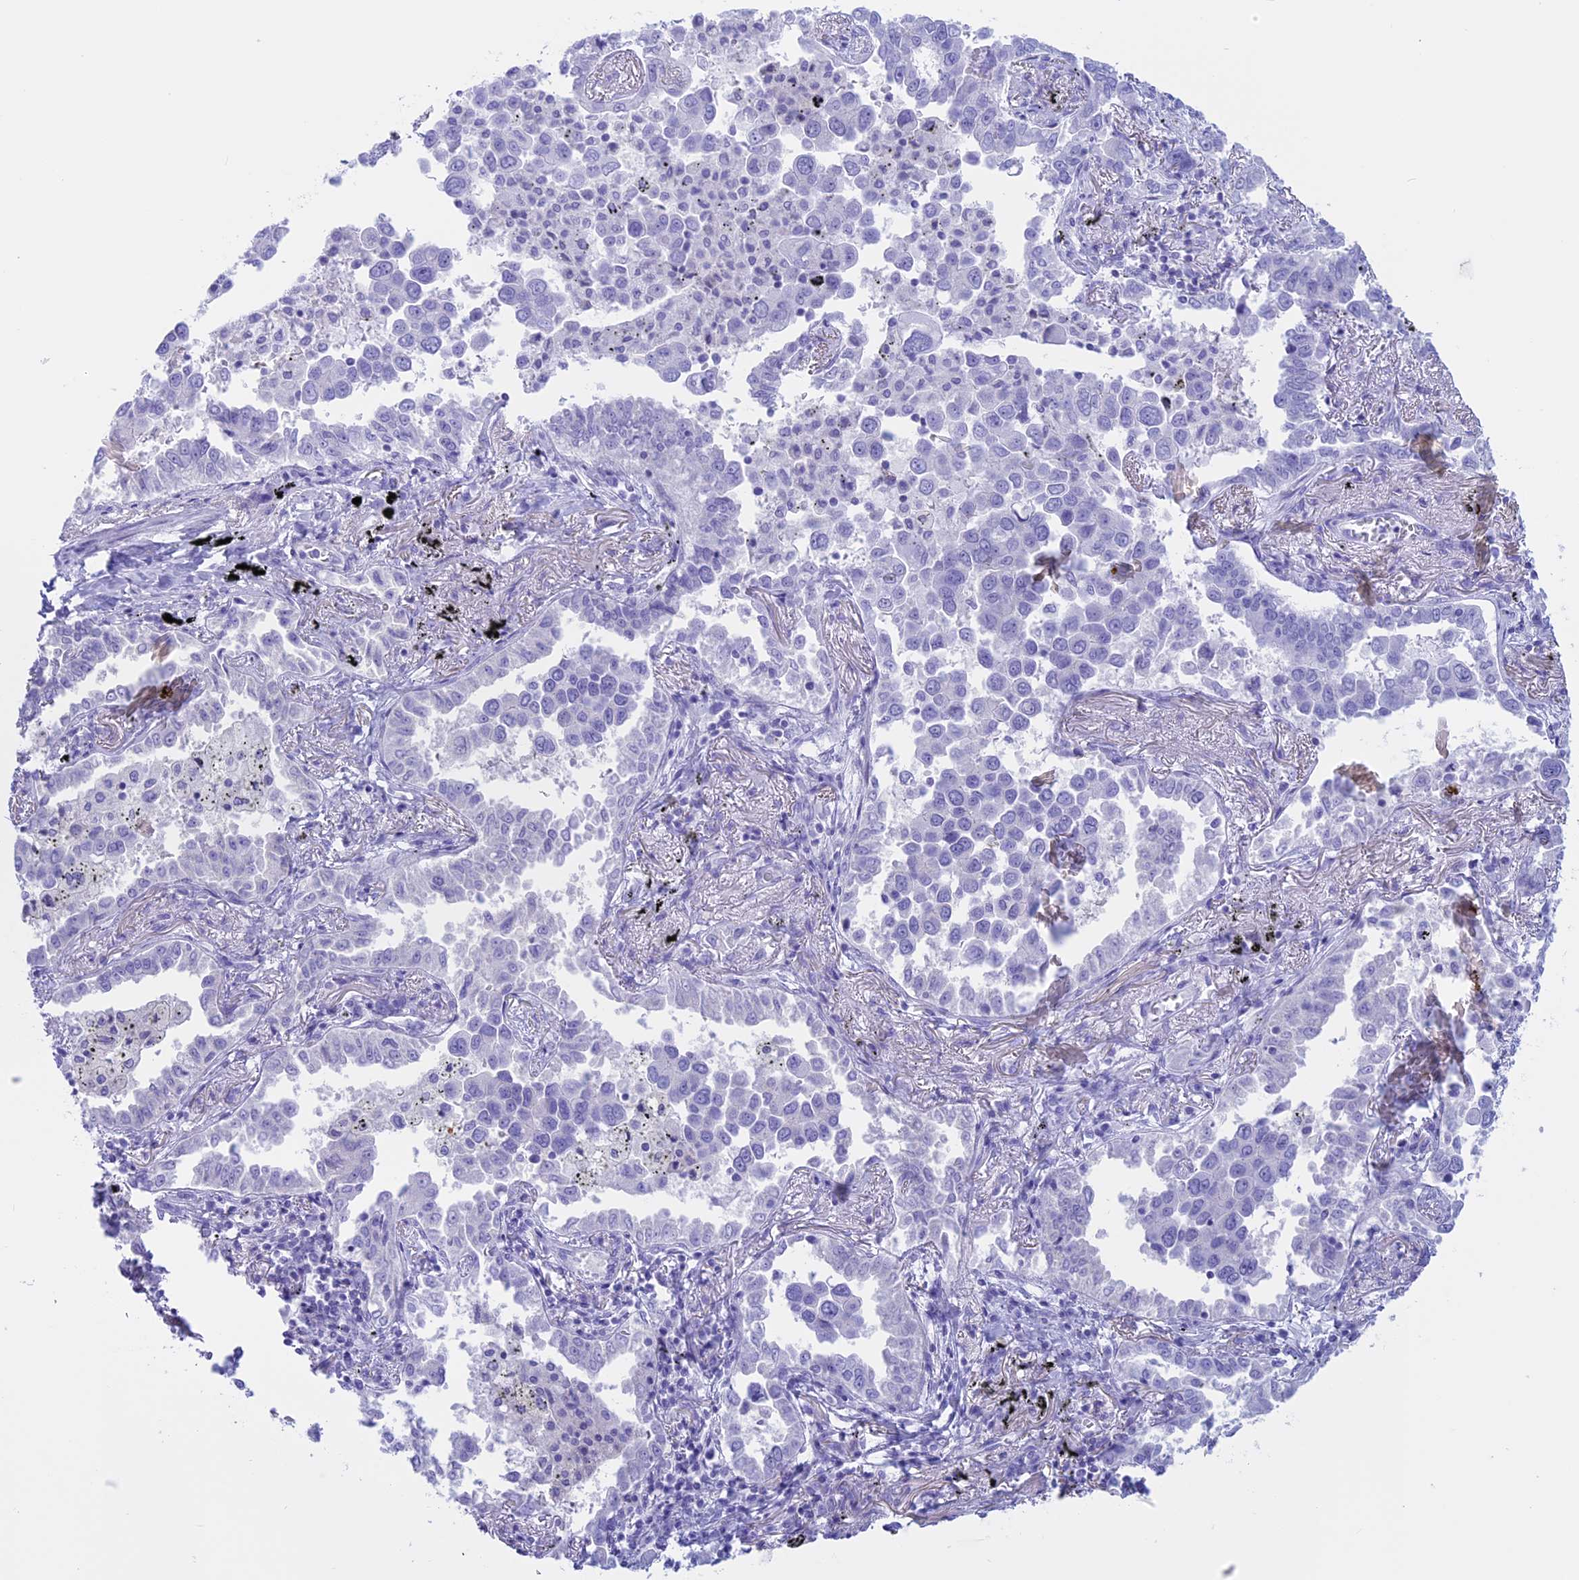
{"staining": {"intensity": "negative", "quantity": "none", "location": "none"}, "tissue": "lung cancer", "cell_type": "Tumor cells", "image_type": "cancer", "snomed": [{"axis": "morphology", "description": "Adenocarcinoma, NOS"}, {"axis": "topography", "description": "Lung"}], "caption": "IHC photomicrograph of neoplastic tissue: lung adenocarcinoma stained with DAB (3,3'-diaminobenzidine) displays no significant protein staining in tumor cells.", "gene": "RP1", "patient": {"sex": "male", "age": 67}}